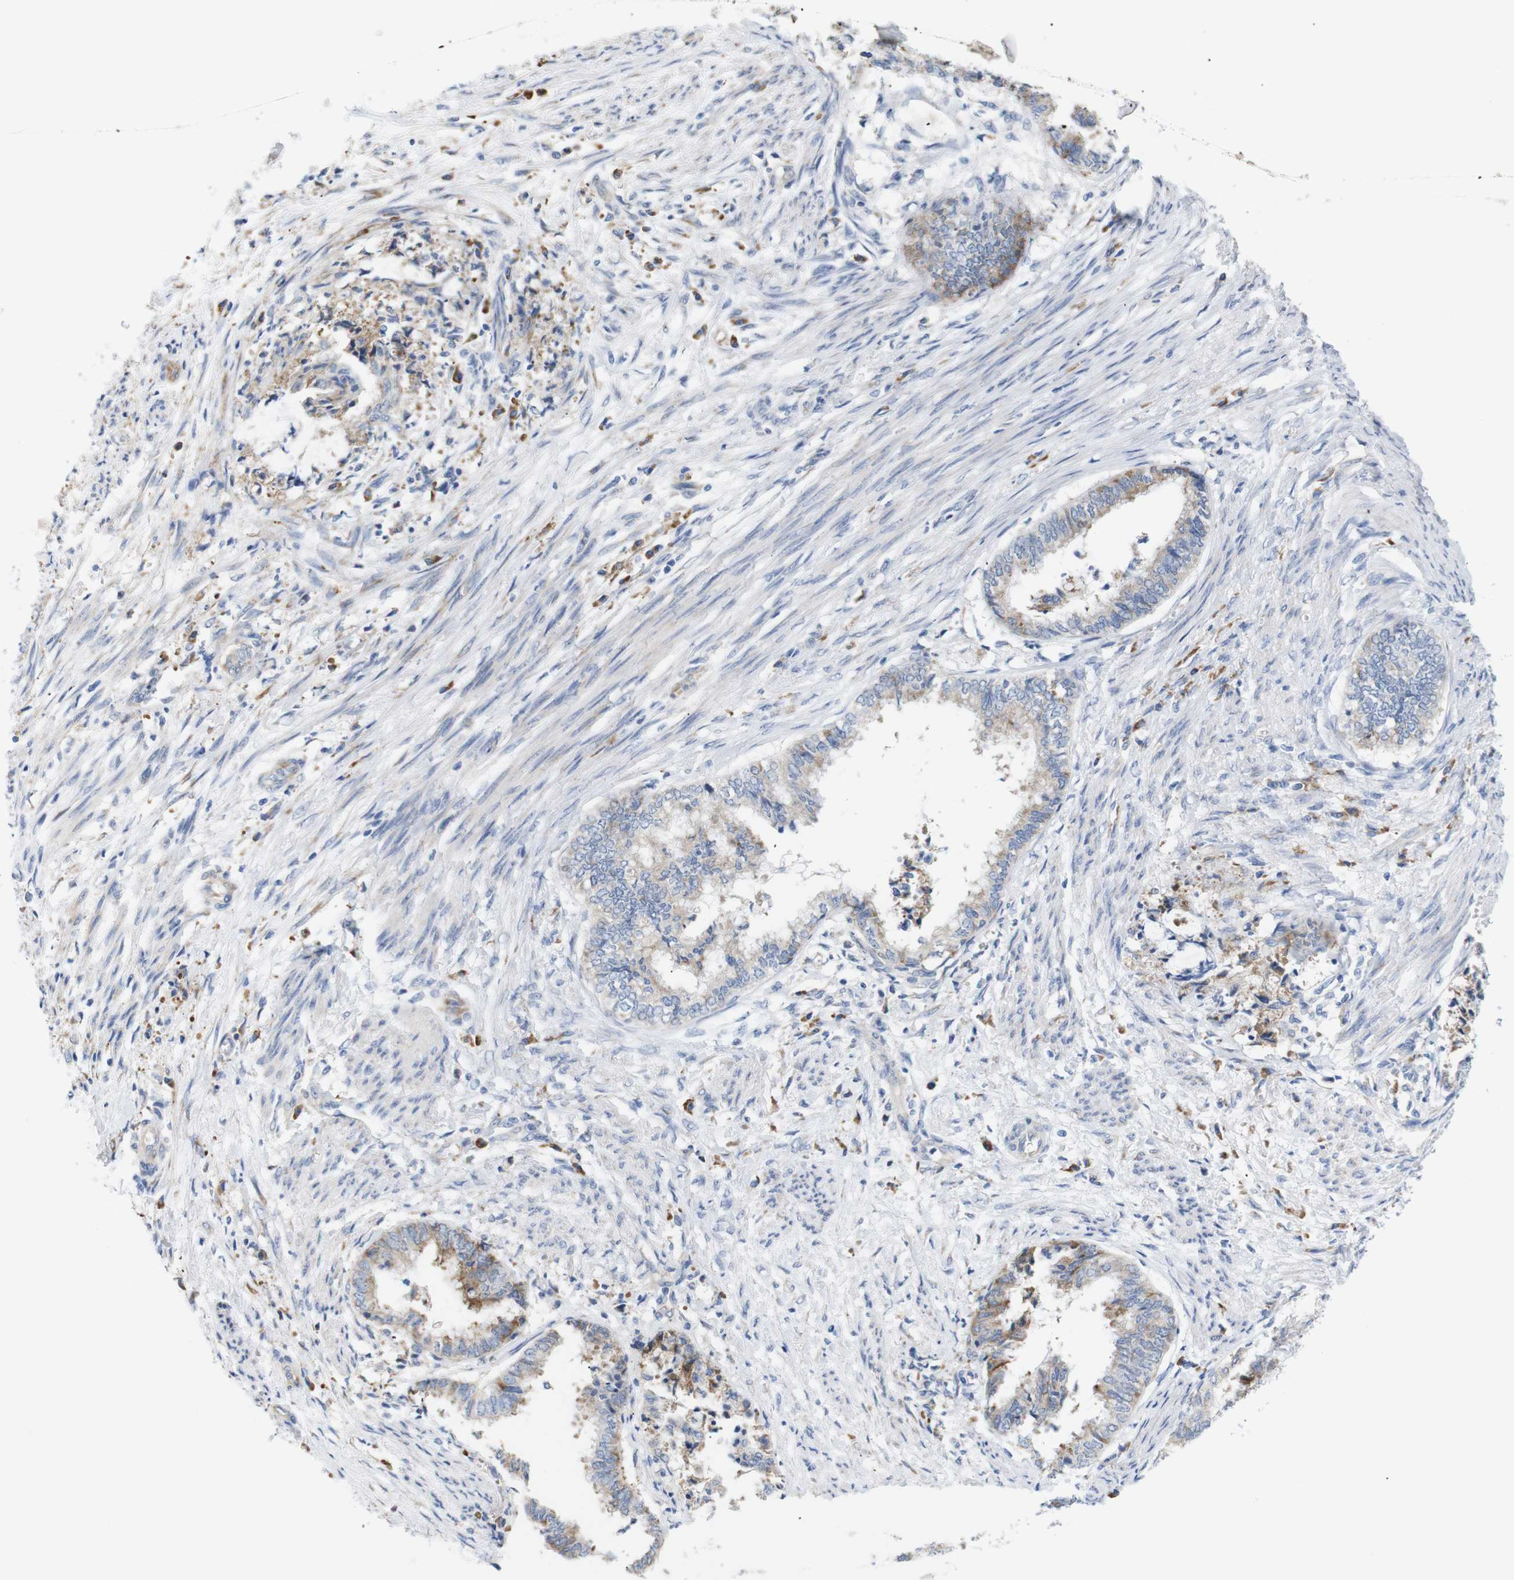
{"staining": {"intensity": "moderate", "quantity": "<25%", "location": "cytoplasmic/membranous"}, "tissue": "endometrial cancer", "cell_type": "Tumor cells", "image_type": "cancer", "snomed": [{"axis": "morphology", "description": "Necrosis, NOS"}, {"axis": "morphology", "description": "Adenocarcinoma, NOS"}, {"axis": "topography", "description": "Endometrium"}], "caption": "Protein staining of endometrial adenocarcinoma tissue shows moderate cytoplasmic/membranous positivity in approximately <25% of tumor cells. The staining was performed using DAB to visualize the protein expression in brown, while the nuclei were stained in blue with hematoxylin (Magnification: 20x).", "gene": "TRIM5", "patient": {"sex": "female", "age": 79}}